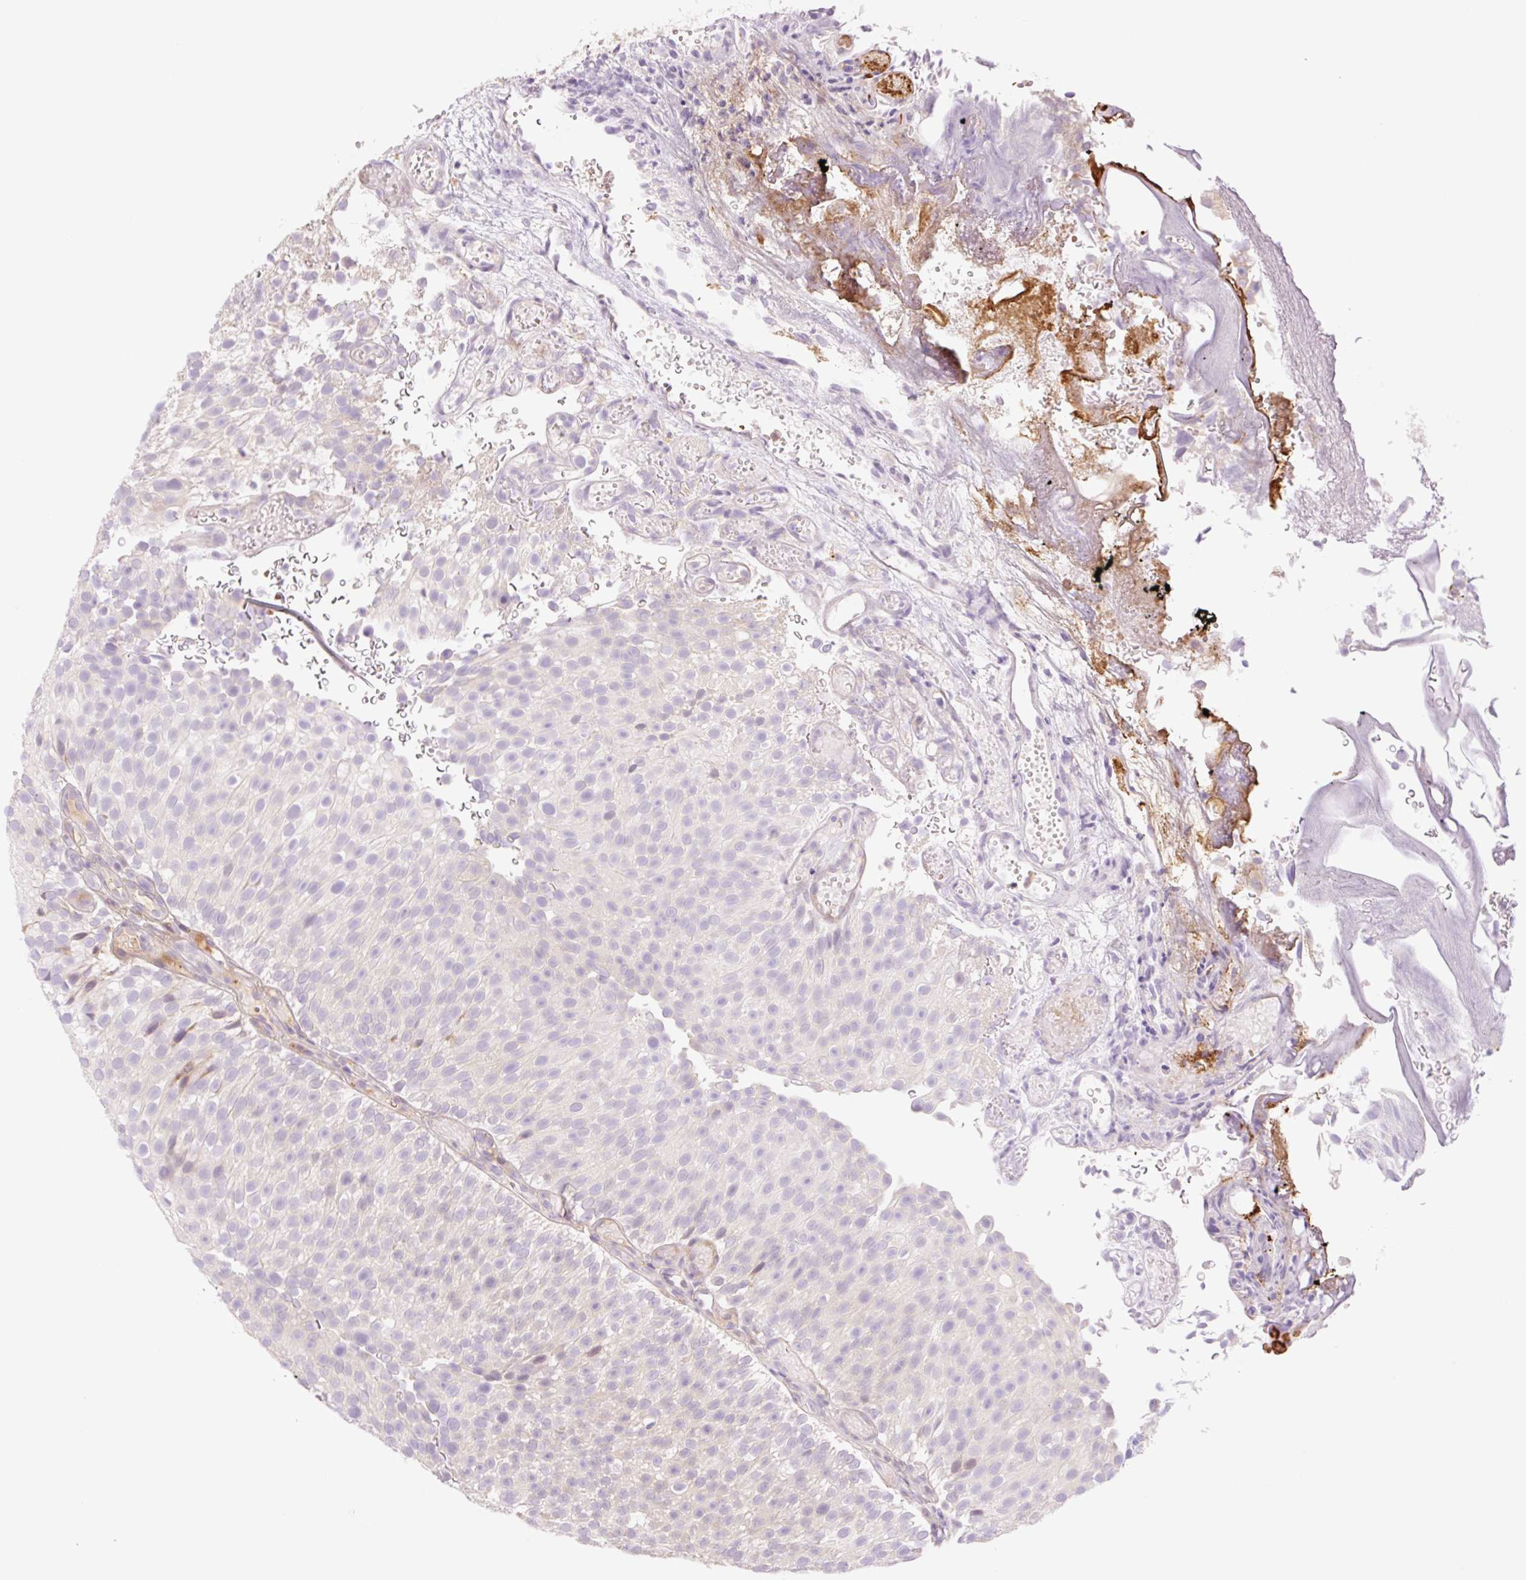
{"staining": {"intensity": "moderate", "quantity": "<25%", "location": "cytoplasmic/membranous"}, "tissue": "urothelial cancer", "cell_type": "Tumor cells", "image_type": "cancer", "snomed": [{"axis": "morphology", "description": "Urothelial carcinoma, Low grade"}, {"axis": "topography", "description": "Urinary bladder"}], "caption": "Protein staining of urothelial cancer tissue exhibits moderate cytoplasmic/membranous staining in about <25% of tumor cells.", "gene": "HEBP1", "patient": {"sex": "male", "age": 78}}